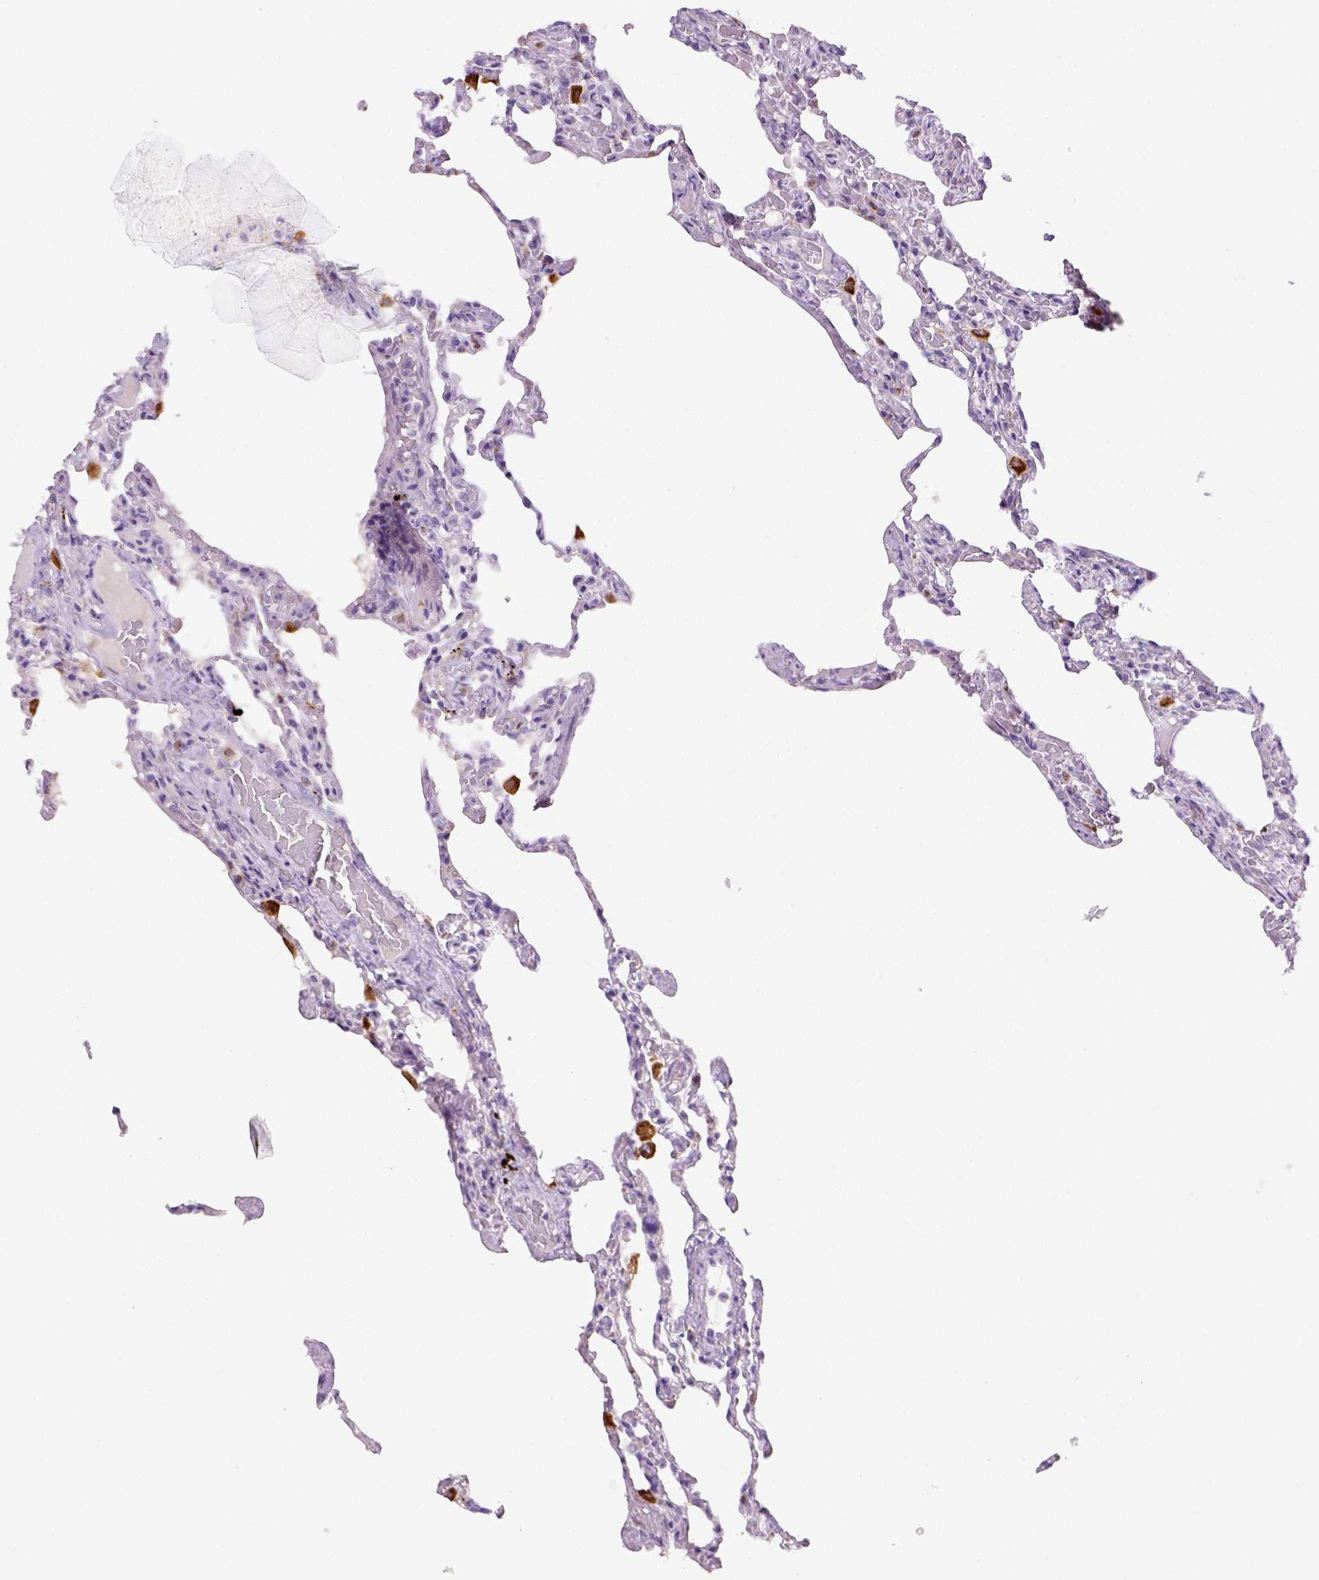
{"staining": {"intensity": "negative", "quantity": "none", "location": "none"}, "tissue": "lung", "cell_type": "Alveolar cells", "image_type": "normal", "snomed": [{"axis": "morphology", "description": "Normal tissue, NOS"}, {"axis": "topography", "description": "Lung"}], "caption": "IHC of normal human lung demonstrates no expression in alveolar cells.", "gene": "CD68", "patient": {"sex": "female", "age": 43}}